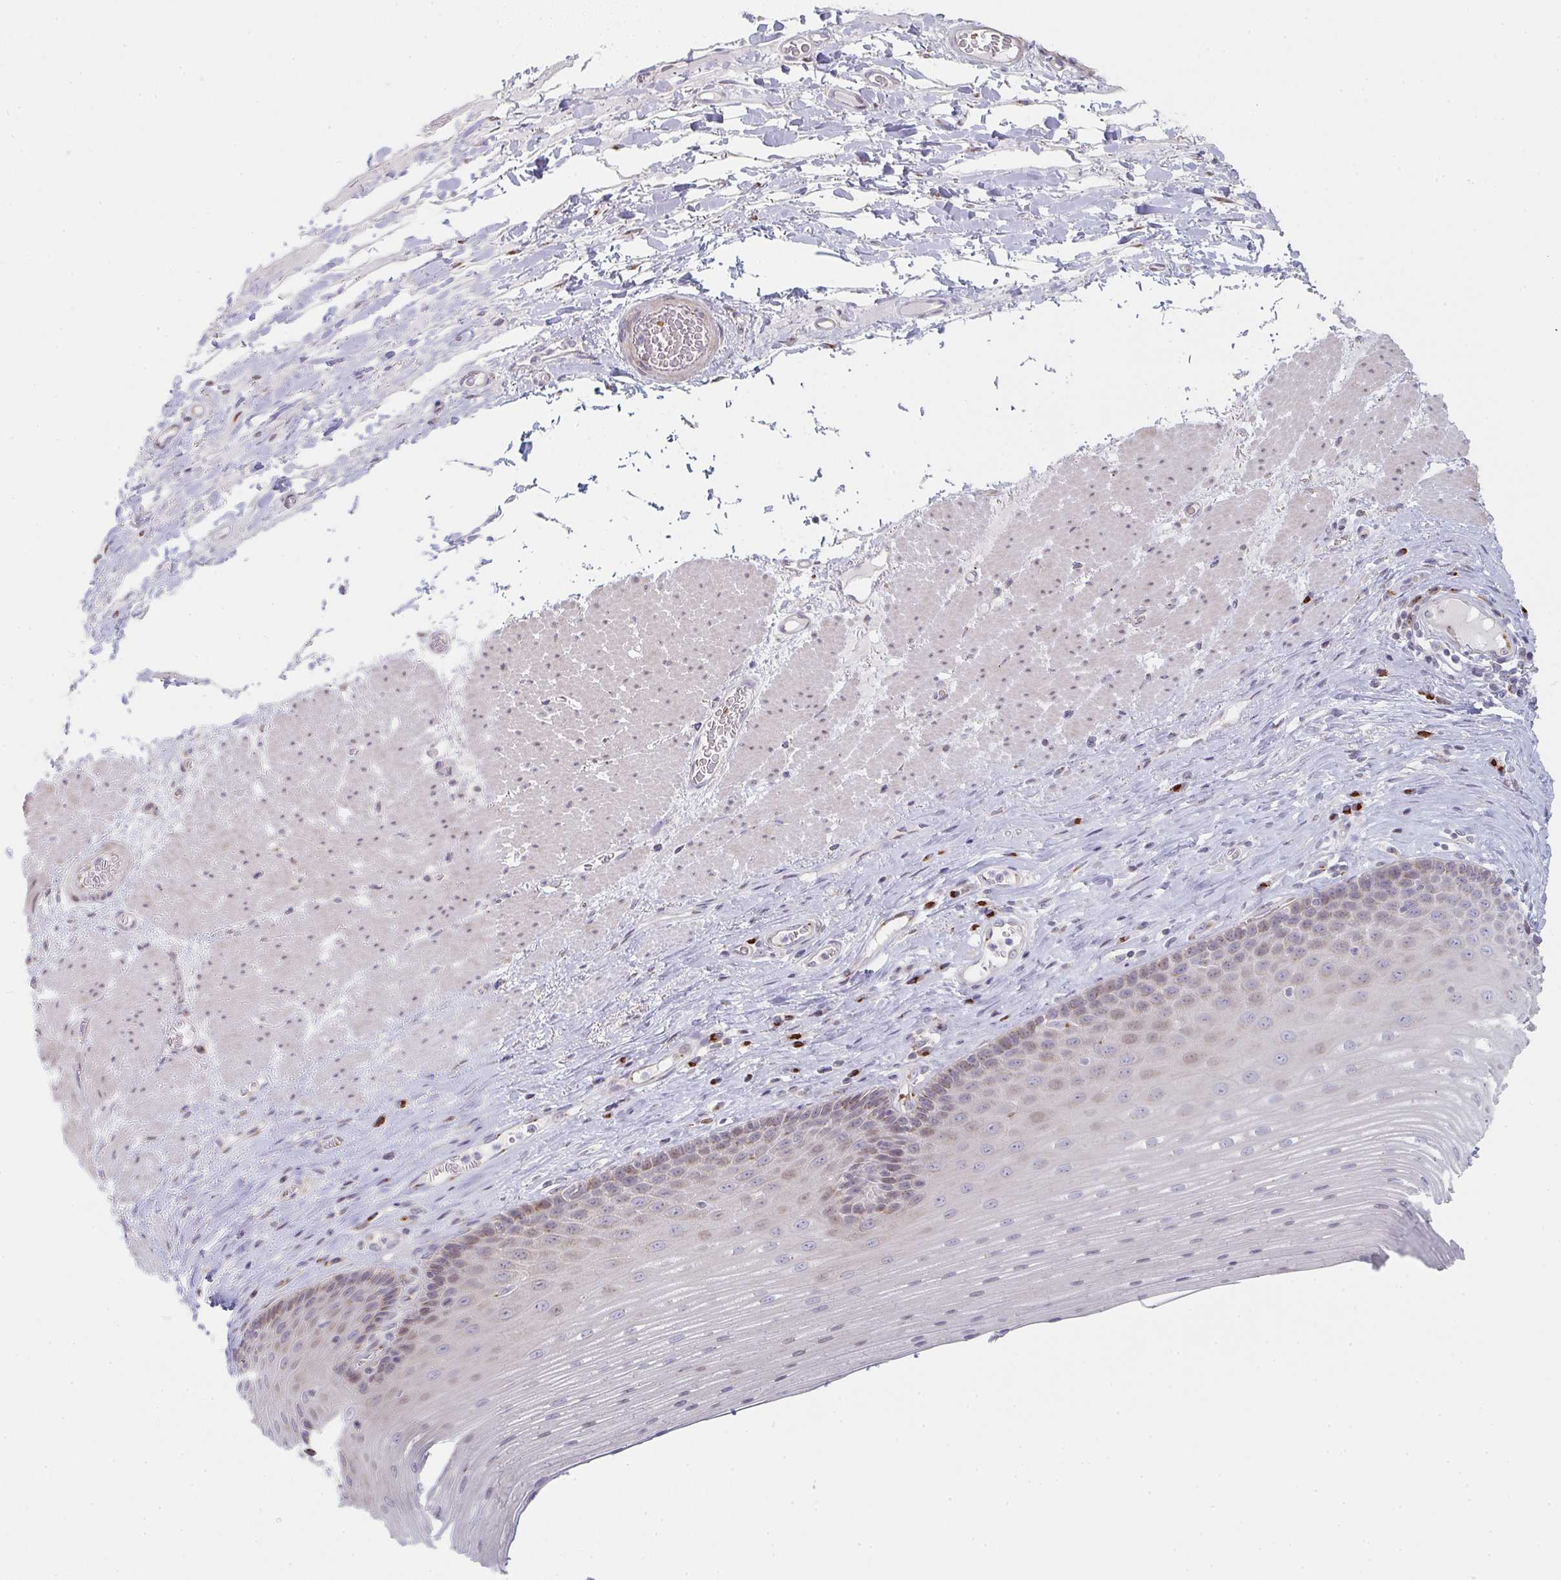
{"staining": {"intensity": "moderate", "quantity": "25%-75%", "location": "cytoplasmic/membranous,nuclear"}, "tissue": "esophagus", "cell_type": "Squamous epithelial cells", "image_type": "normal", "snomed": [{"axis": "morphology", "description": "Normal tissue, NOS"}, {"axis": "topography", "description": "Esophagus"}], "caption": "The histopathology image exhibits immunohistochemical staining of unremarkable esophagus. There is moderate cytoplasmic/membranous,nuclear expression is seen in about 25%-75% of squamous epithelial cells.", "gene": "ZNF526", "patient": {"sex": "male", "age": 62}}